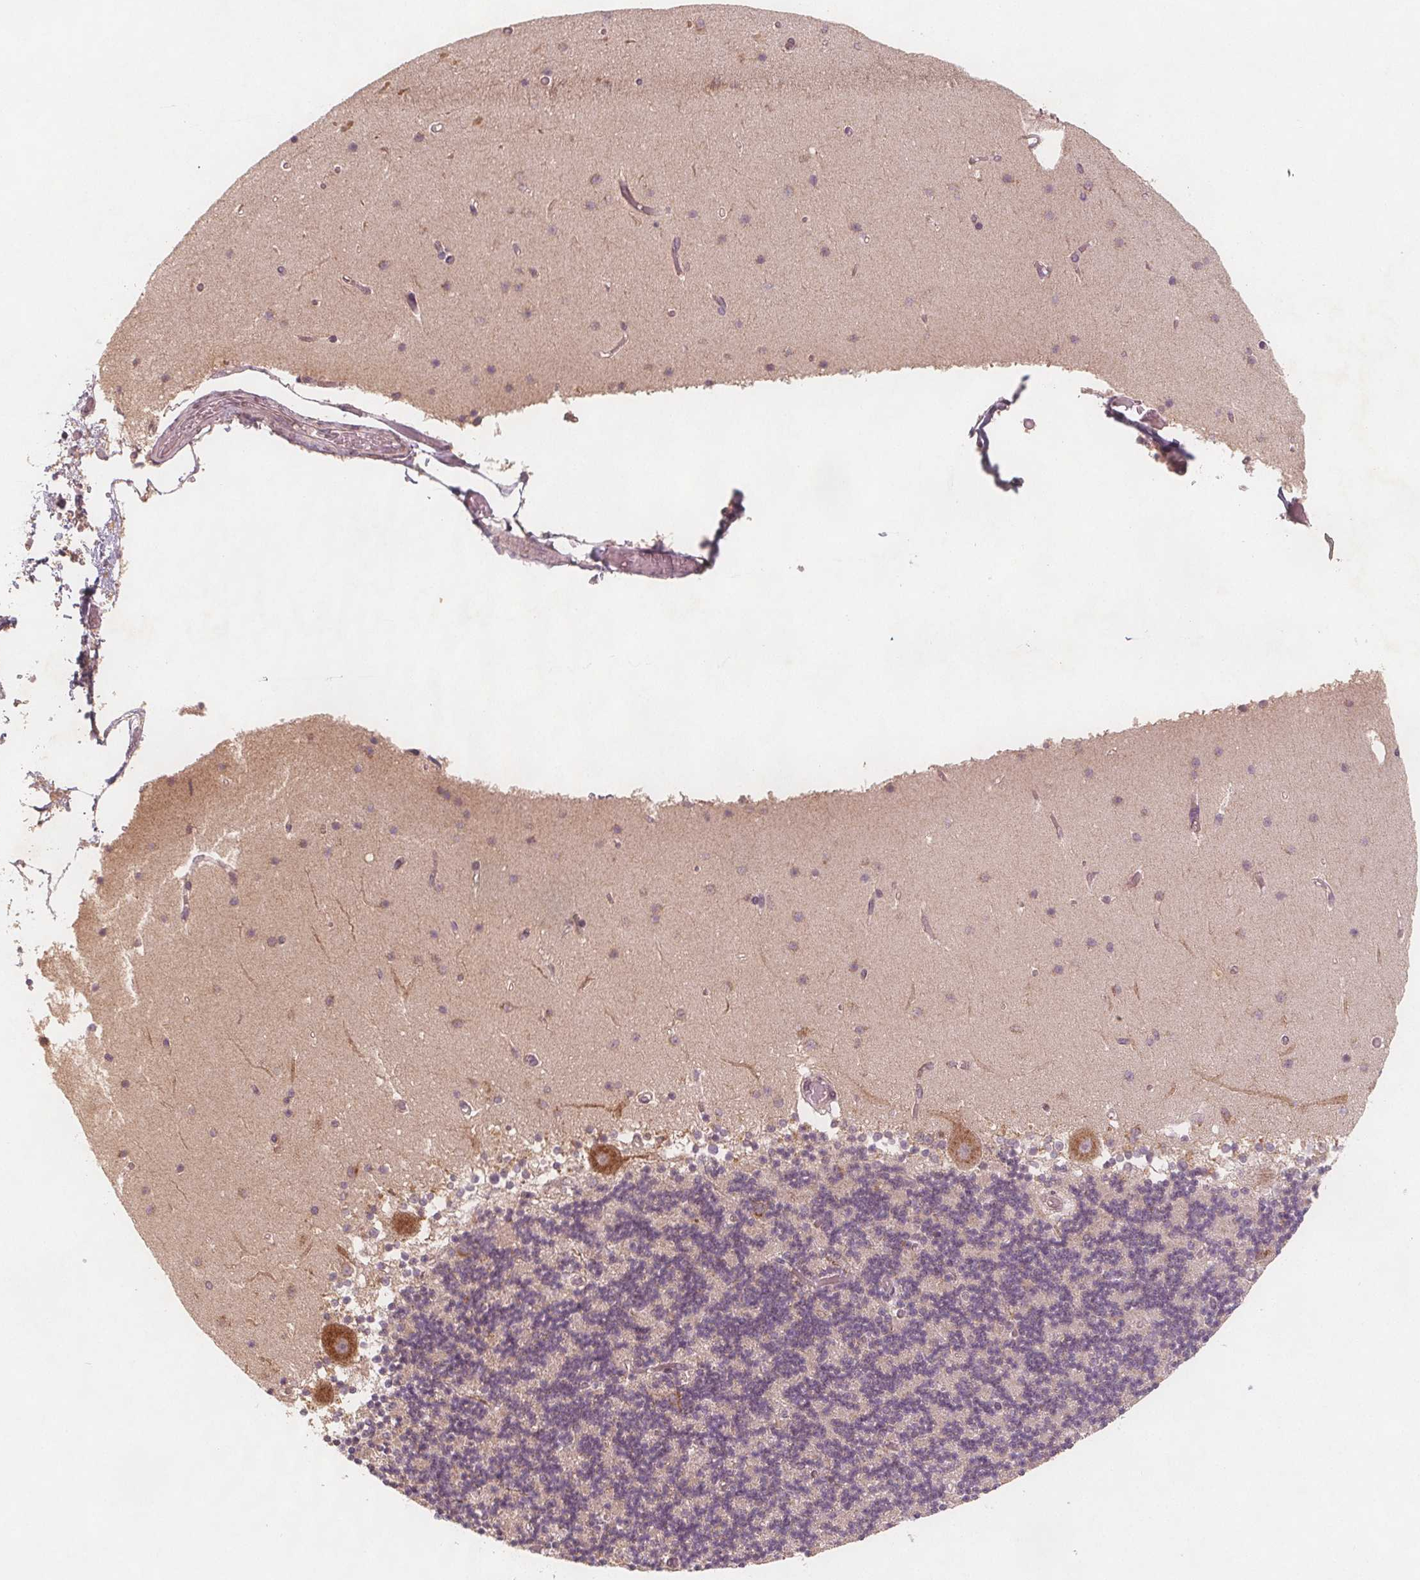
{"staining": {"intensity": "negative", "quantity": "none", "location": "none"}, "tissue": "cerebellum", "cell_type": "Cells in granular layer", "image_type": "normal", "snomed": [{"axis": "morphology", "description": "Normal tissue, NOS"}, {"axis": "topography", "description": "Cerebellum"}], "caption": "This image is of benign cerebellum stained with immunohistochemistry to label a protein in brown with the nuclei are counter-stained blue. There is no positivity in cells in granular layer. (DAB immunohistochemistry visualized using brightfield microscopy, high magnification).", "gene": "NCSTN", "patient": {"sex": "female", "age": 28}}